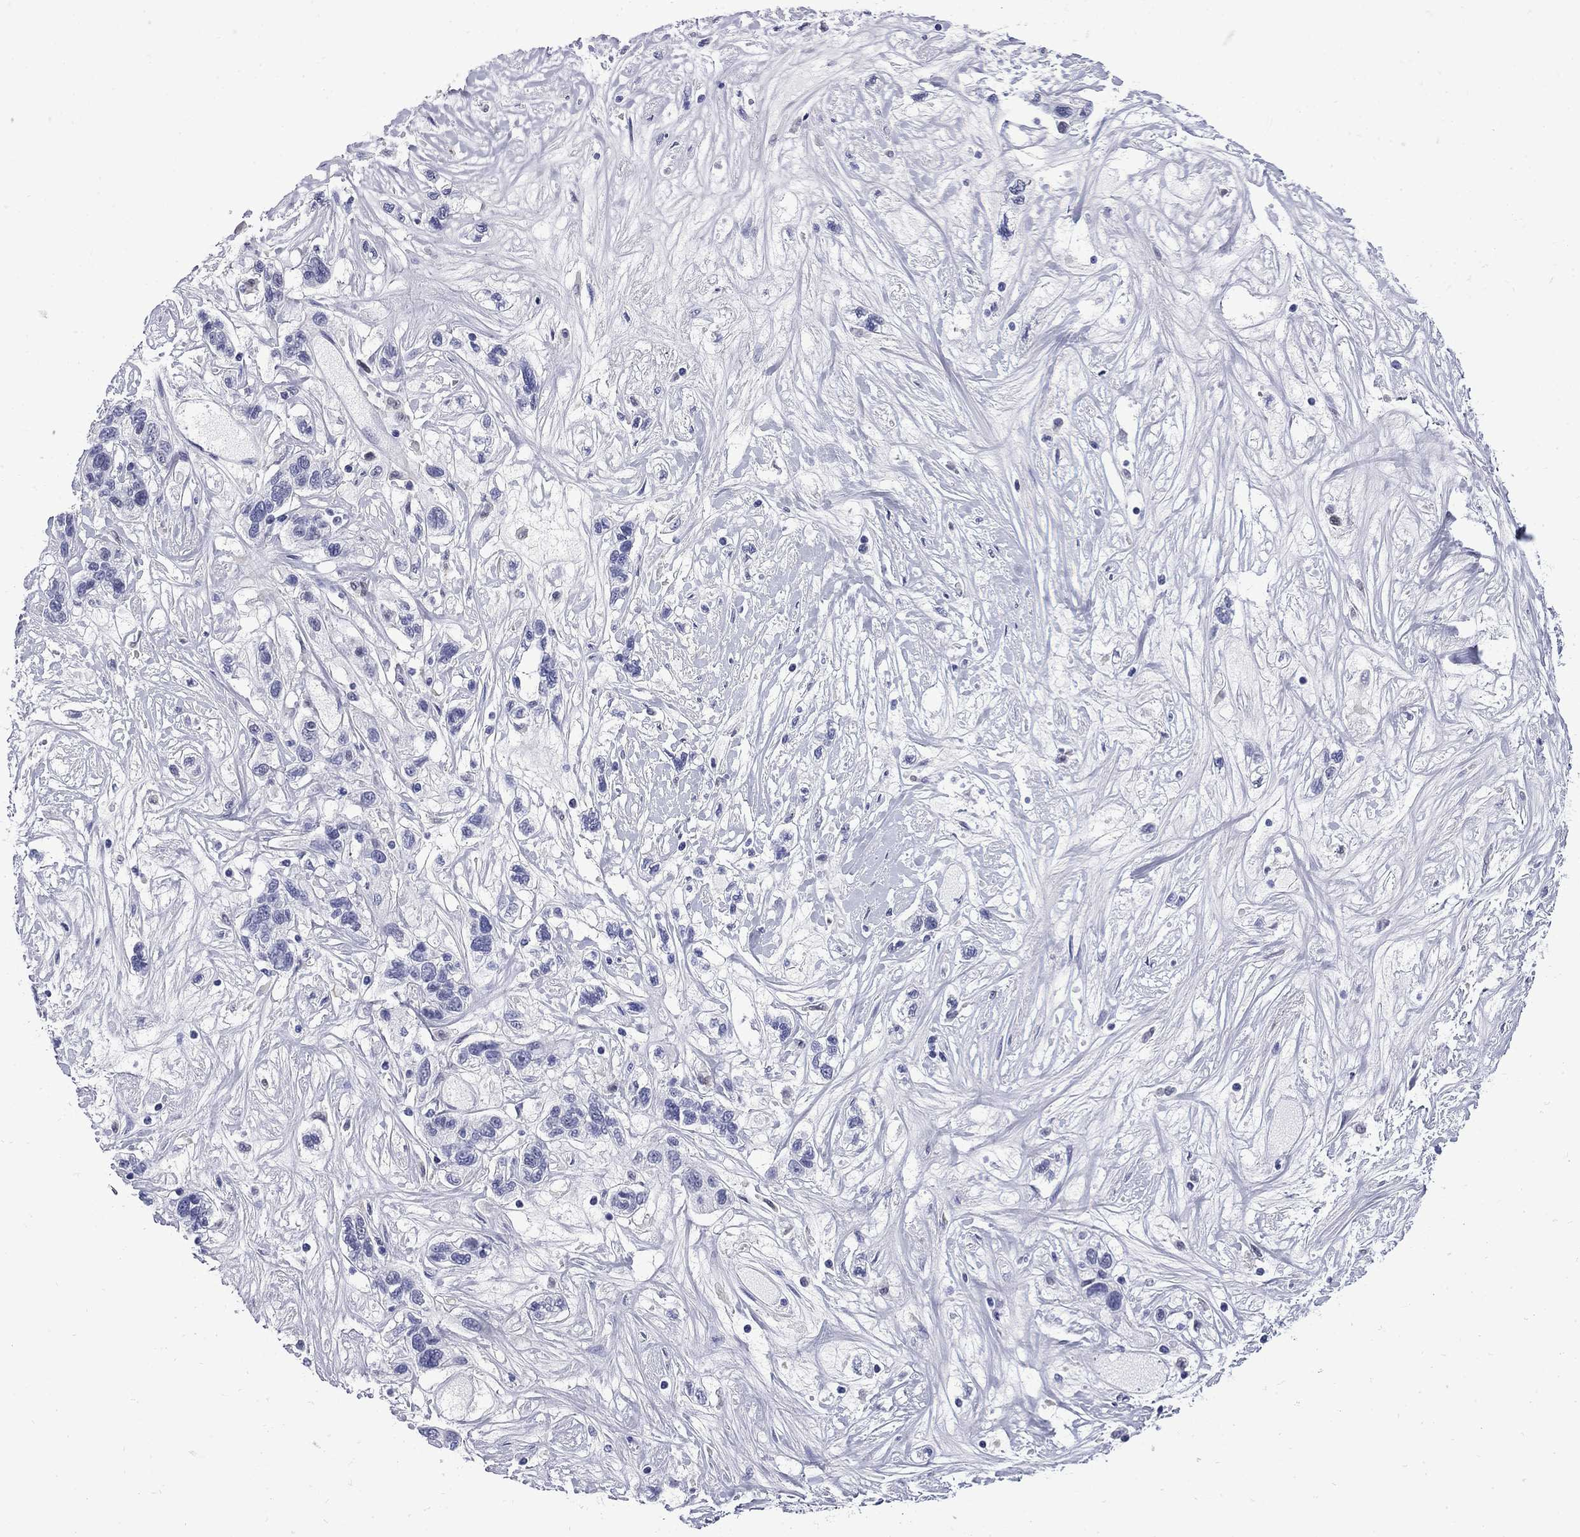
{"staining": {"intensity": "negative", "quantity": "none", "location": "none"}, "tissue": "liver cancer", "cell_type": "Tumor cells", "image_type": "cancer", "snomed": [{"axis": "morphology", "description": "Adenocarcinoma, NOS"}, {"axis": "morphology", "description": "Cholangiocarcinoma"}, {"axis": "topography", "description": "Liver"}], "caption": "The micrograph displays no significant positivity in tumor cells of cholangiocarcinoma (liver).", "gene": "MGARP", "patient": {"sex": "male", "age": 64}}